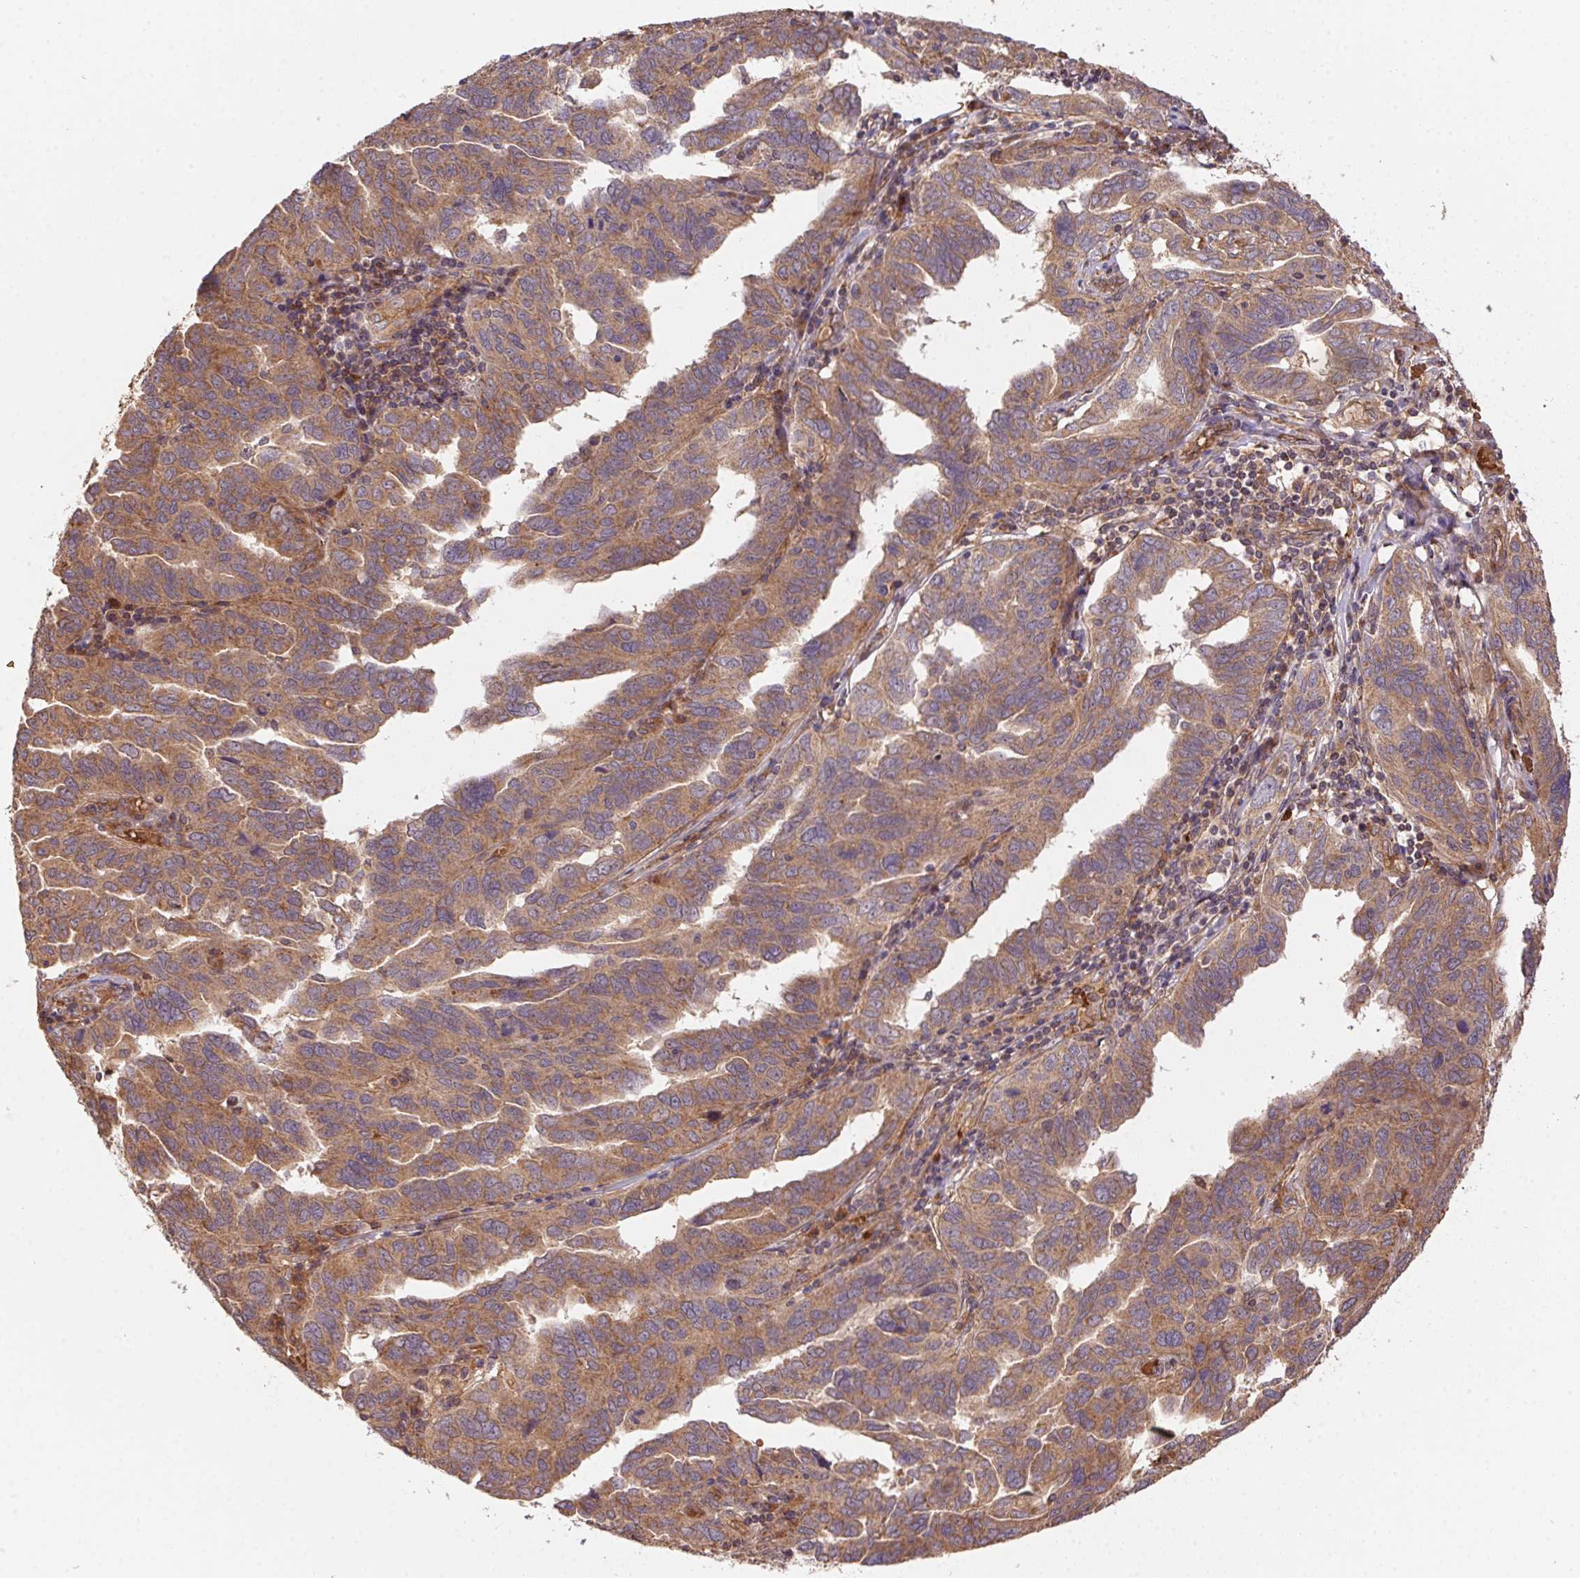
{"staining": {"intensity": "moderate", "quantity": ">75%", "location": "cytoplasmic/membranous"}, "tissue": "ovarian cancer", "cell_type": "Tumor cells", "image_type": "cancer", "snomed": [{"axis": "morphology", "description": "Cystadenocarcinoma, serous, NOS"}, {"axis": "topography", "description": "Ovary"}], "caption": "Moderate cytoplasmic/membranous positivity for a protein is present in about >75% of tumor cells of ovarian cancer (serous cystadenocarcinoma) using immunohistochemistry (IHC).", "gene": "USE1", "patient": {"sex": "female", "age": 64}}